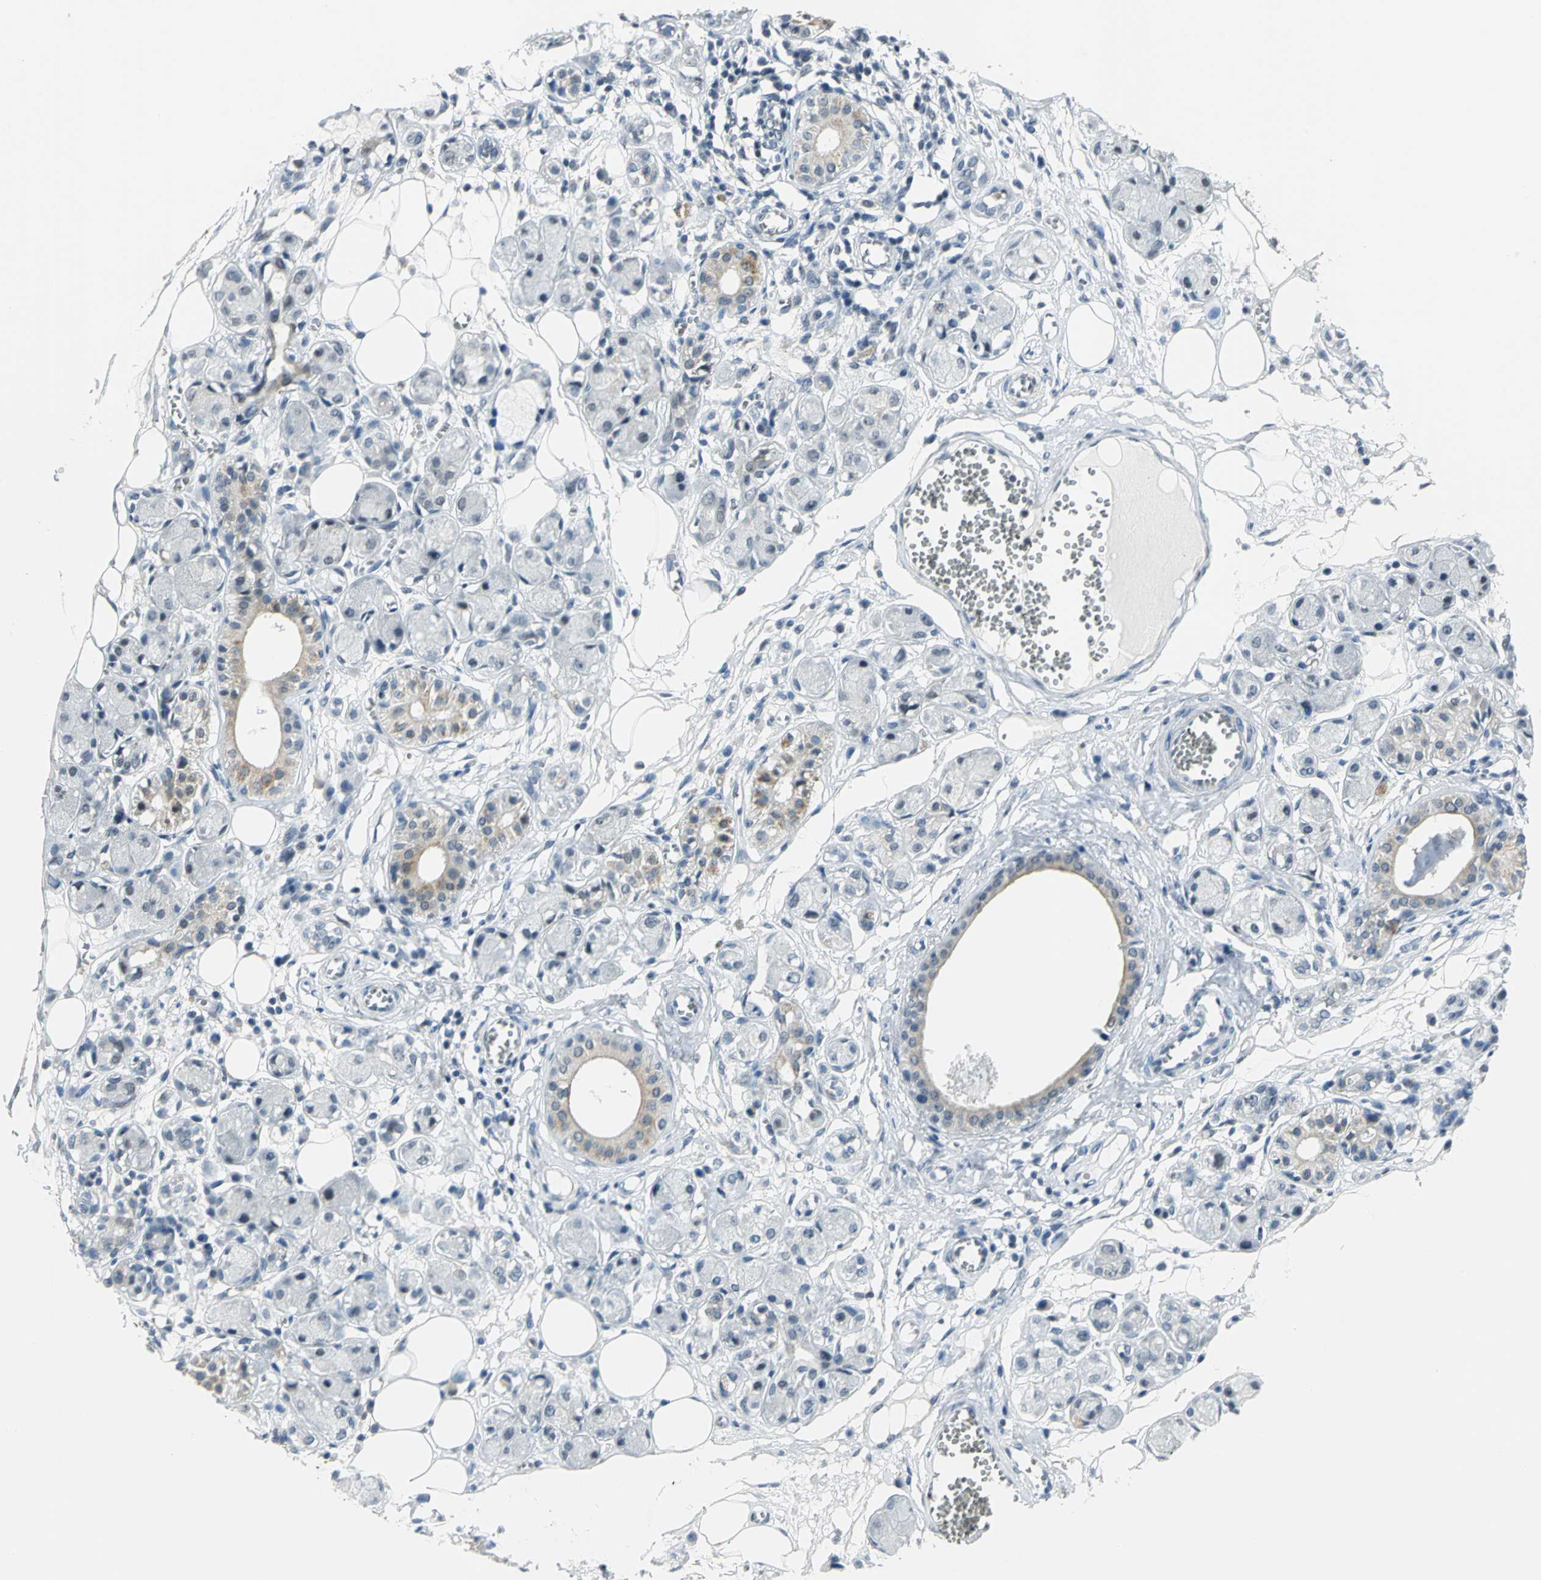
{"staining": {"intensity": "negative", "quantity": "none", "location": "none"}, "tissue": "adipose tissue", "cell_type": "Adipocytes", "image_type": "normal", "snomed": [{"axis": "morphology", "description": "Normal tissue, NOS"}, {"axis": "morphology", "description": "Inflammation, NOS"}, {"axis": "topography", "description": "Vascular tissue"}, {"axis": "topography", "description": "Salivary gland"}], "caption": "The image exhibits no significant positivity in adipocytes of adipose tissue.", "gene": "GLI3", "patient": {"sex": "female", "age": 75}}